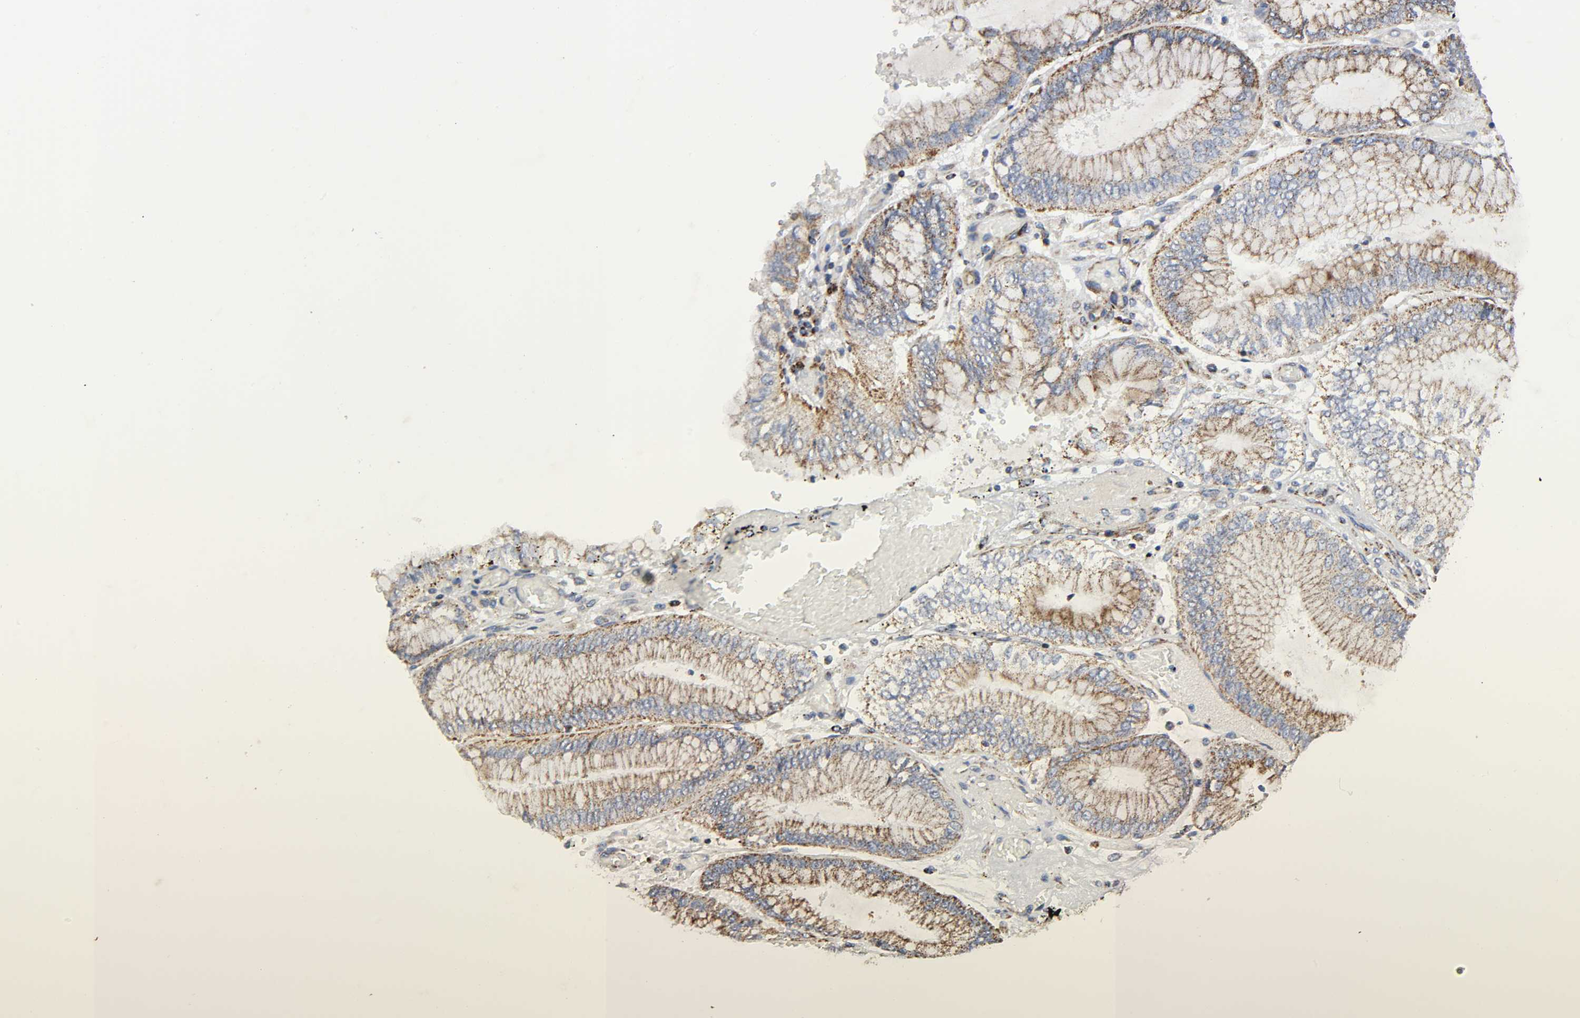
{"staining": {"intensity": "moderate", "quantity": "25%-75%", "location": "cytoplasmic/membranous"}, "tissue": "stomach cancer", "cell_type": "Tumor cells", "image_type": "cancer", "snomed": [{"axis": "morphology", "description": "Normal tissue, NOS"}, {"axis": "morphology", "description": "Adenocarcinoma, NOS"}, {"axis": "topography", "description": "Stomach, upper"}, {"axis": "topography", "description": "Stomach"}], "caption": "Adenocarcinoma (stomach) stained with a protein marker exhibits moderate staining in tumor cells.", "gene": "AOPEP", "patient": {"sex": "male", "age": 76}}